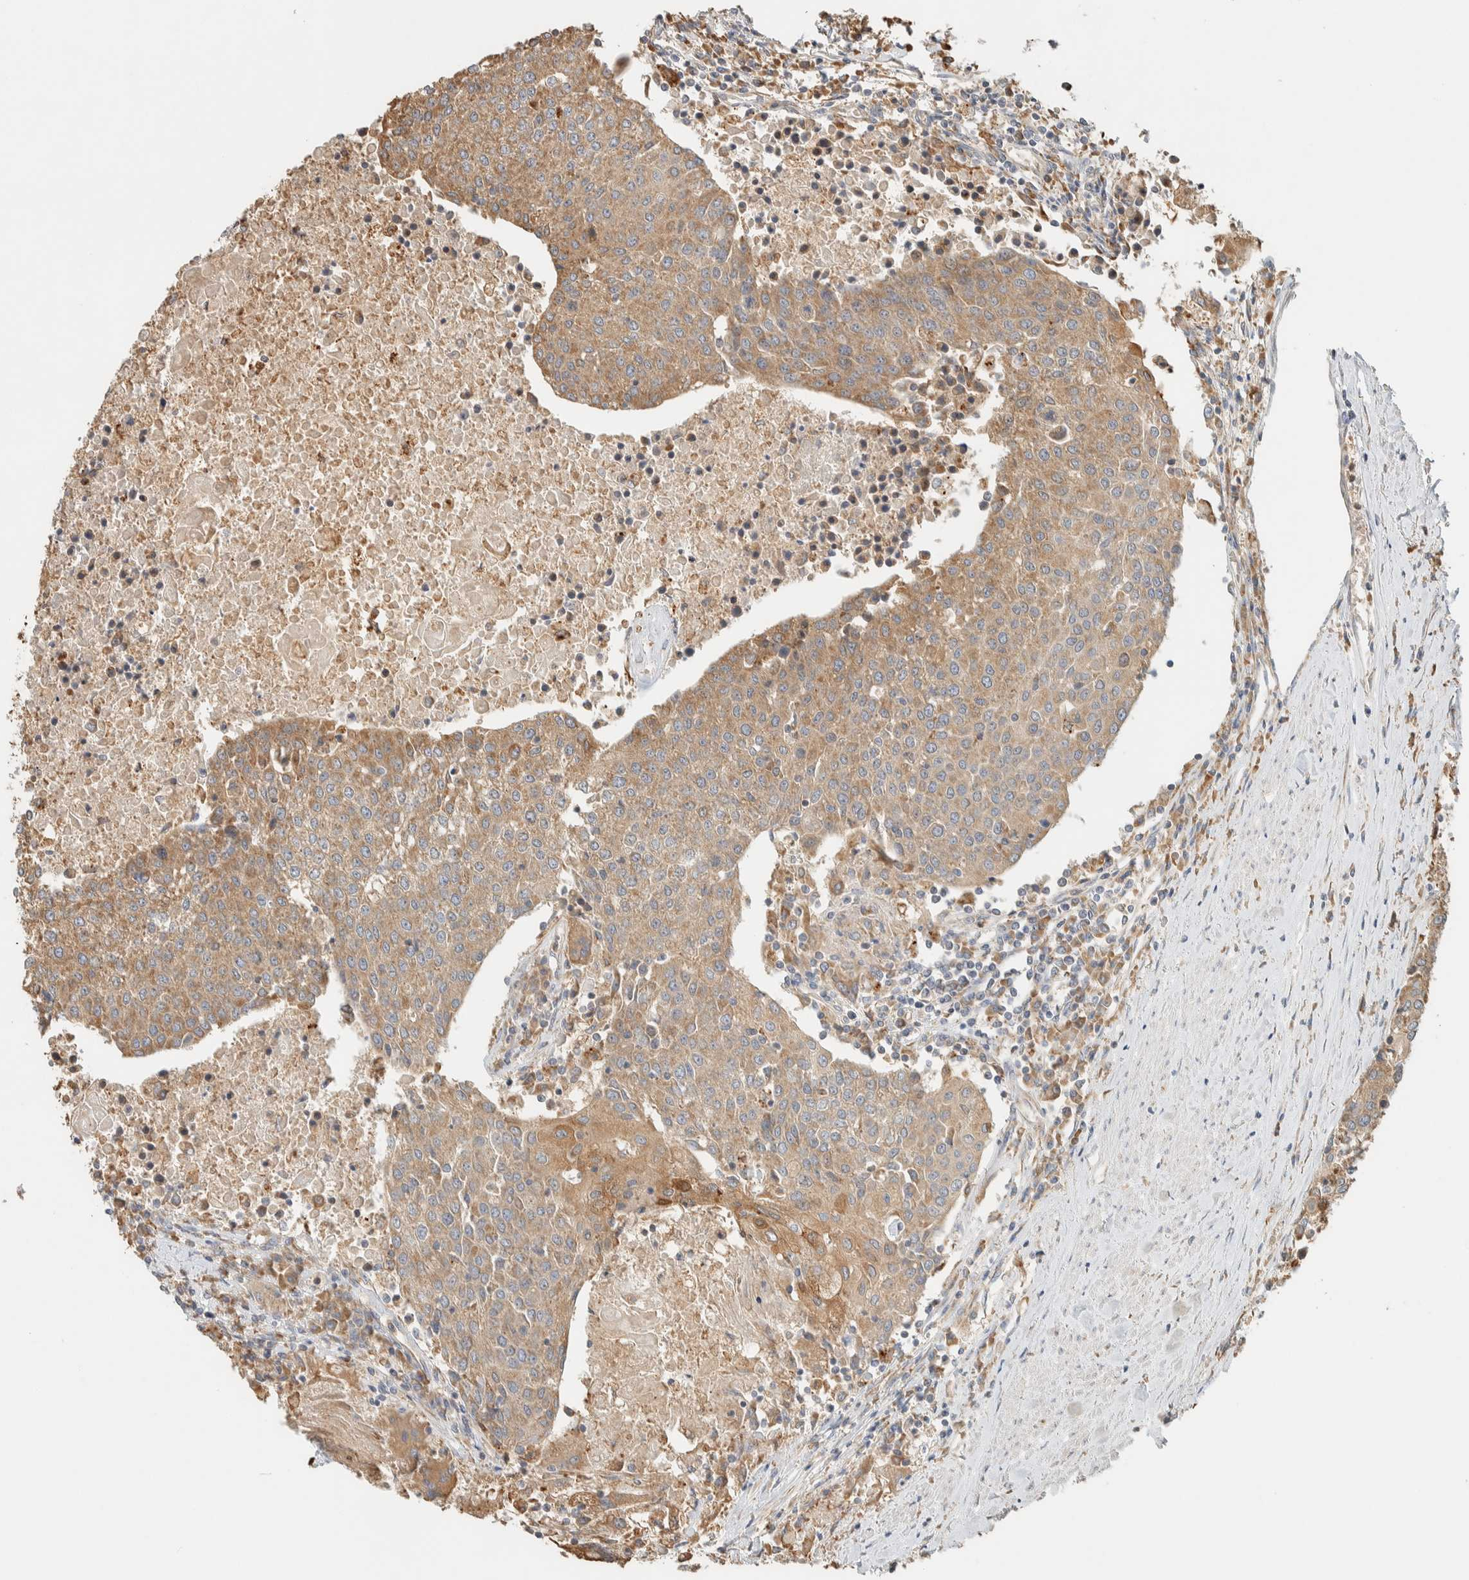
{"staining": {"intensity": "moderate", "quantity": ">75%", "location": "cytoplasmic/membranous"}, "tissue": "urothelial cancer", "cell_type": "Tumor cells", "image_type": "cancer", "snomed": [{"axis": "morphology", "description": "Urothelial carcinoma, High grade"}, {"axis": "topography", "description": "Urinary bladder"}], "caption": "Brown immunohistochemical staining in human high-grade urothelial carcinoma exhibits moderate cytoplasmic/membranous staining in approximately >75% of tumor cells.", "gene": "RAB11FIP1", "patient": {"sex": "female", "age": 85}}